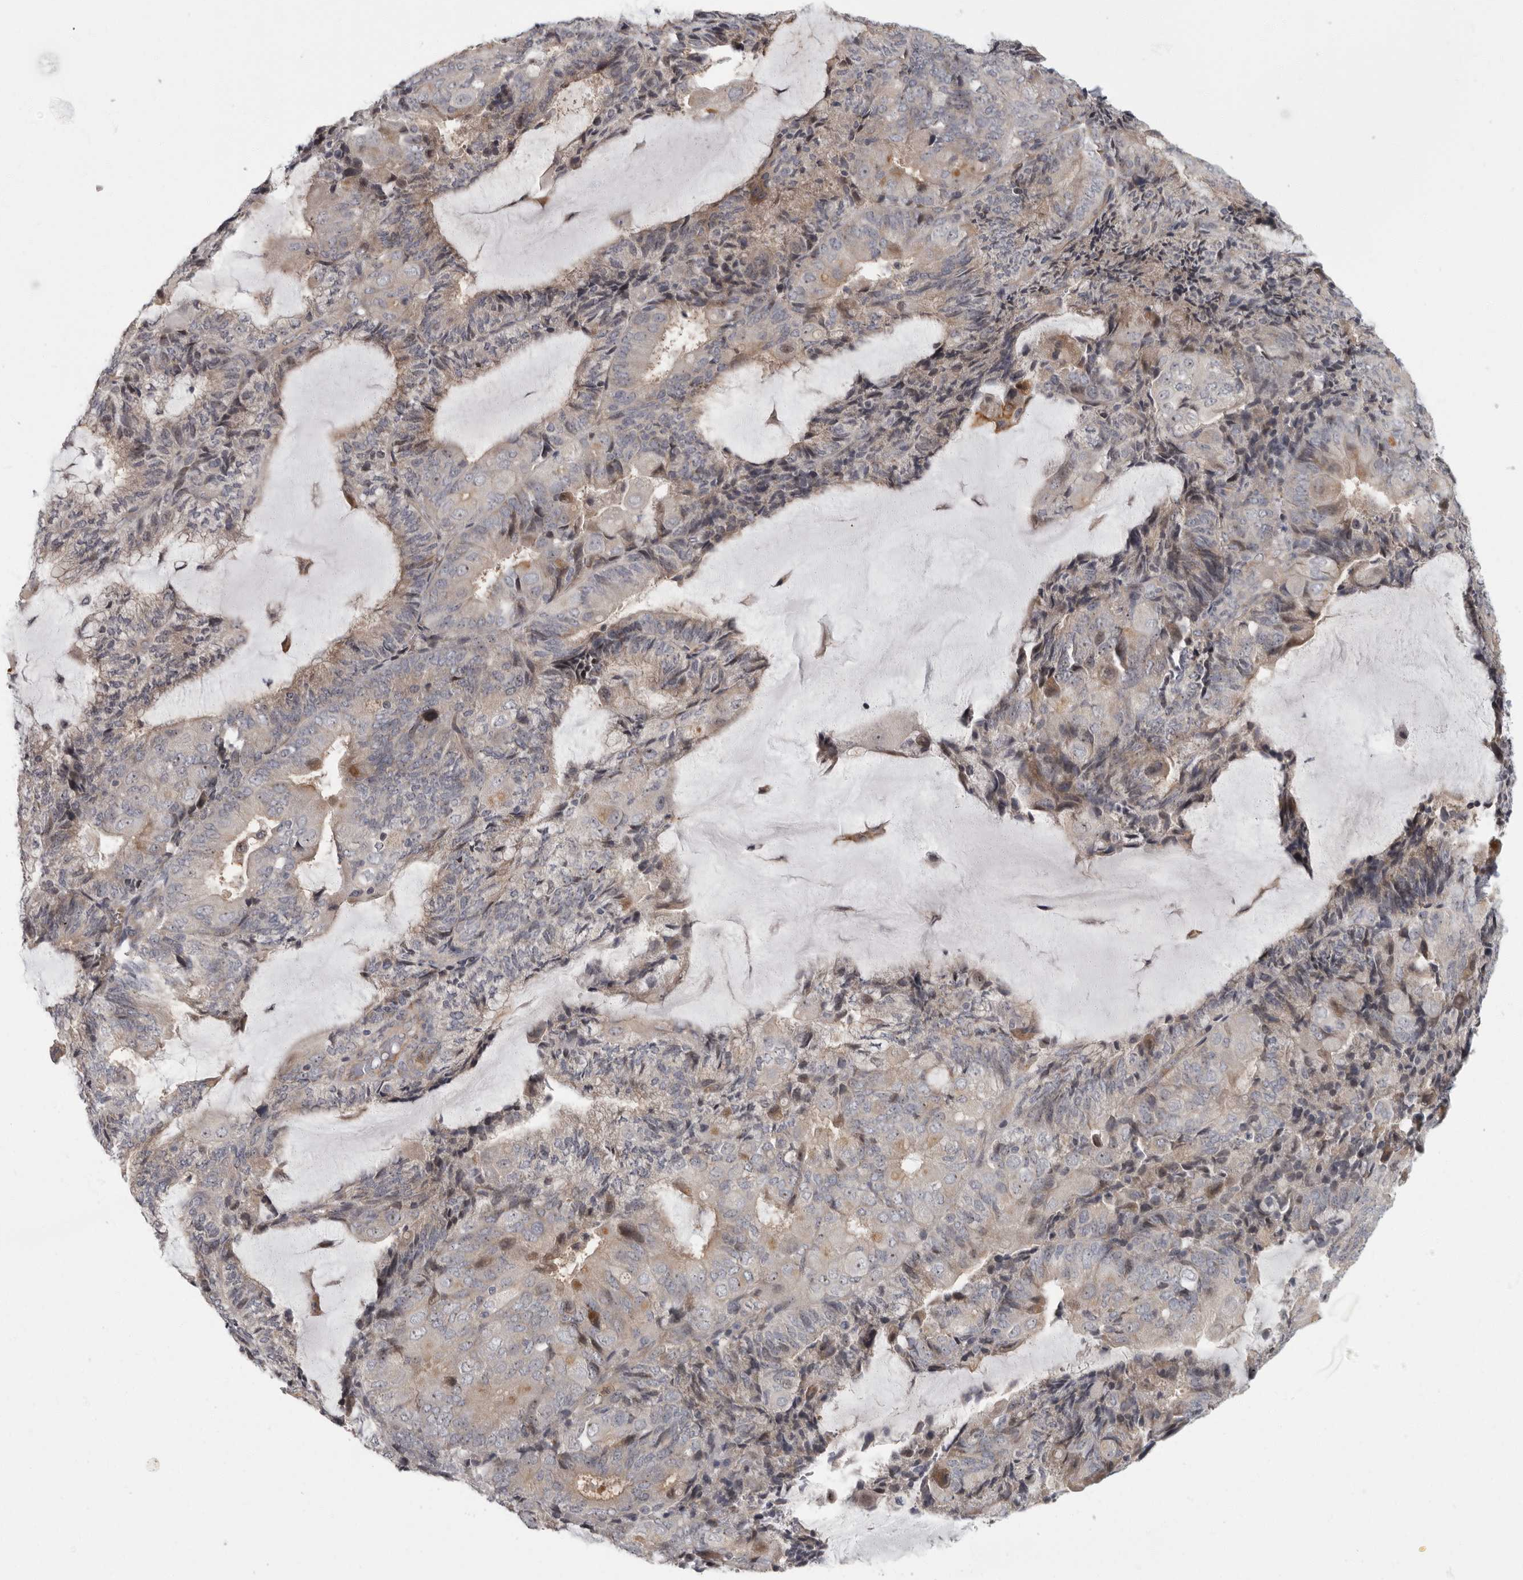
{"staining": {"intensity": "weak", "quantity": "25%-75%", "location": "cytoplasmic/membranous"}, "tissue": "endometrial cancer", "cell_type": "Tumor cells", "image_type": "cancer", "snomed": [{"axis": "morphology", "description": "Adenocarcinoma, NOS"}, {"axis": "topography", "description": "Endometrium"}], "caption": "Endometrial cancer (adenocarcinoma) was stained to show a protein in brown. There is low levels of weak cytoplasmic/membranous positivity in about 25%-75% of tumor cells.", "gene": "PDCD11", "patient": {"sex": "female", "age": 81}}